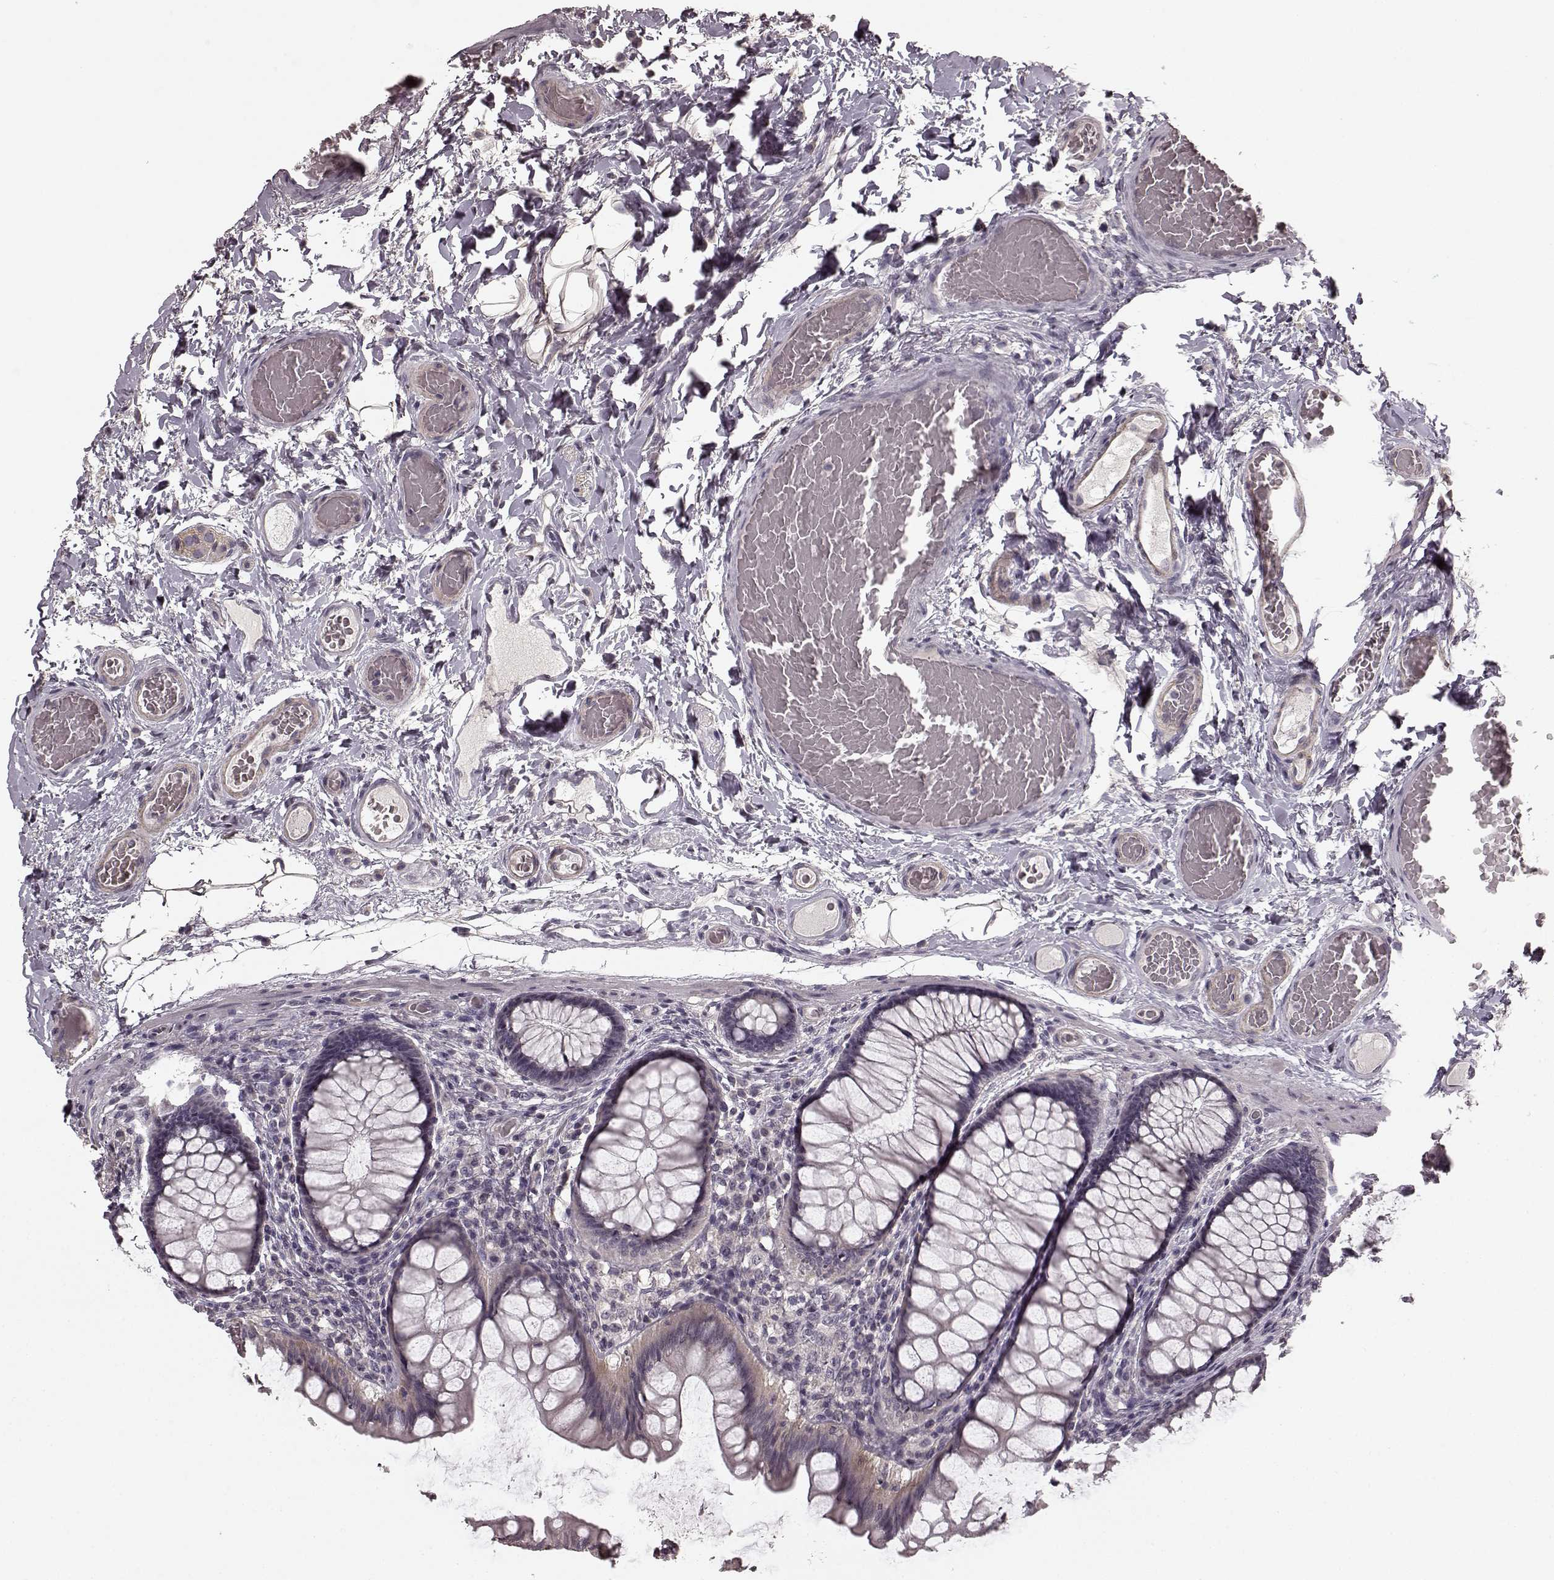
{"staining": {"intensity": "negative", "quantity": "none", "location": "none"}, "tissue": "colon", "cell_type": "Endothelial cells", "image_type": "normal", "snomed": [{"axis": "morphology", "description": "Normal tissue, NOS"}, {"axis": "topography", "description": "Colon"}], "caption": "Image shows no protein staining in endothelial cells of unremarkable colon.", "gene": "PRKCE", "patient": {"sex": "female", "age": 65}}